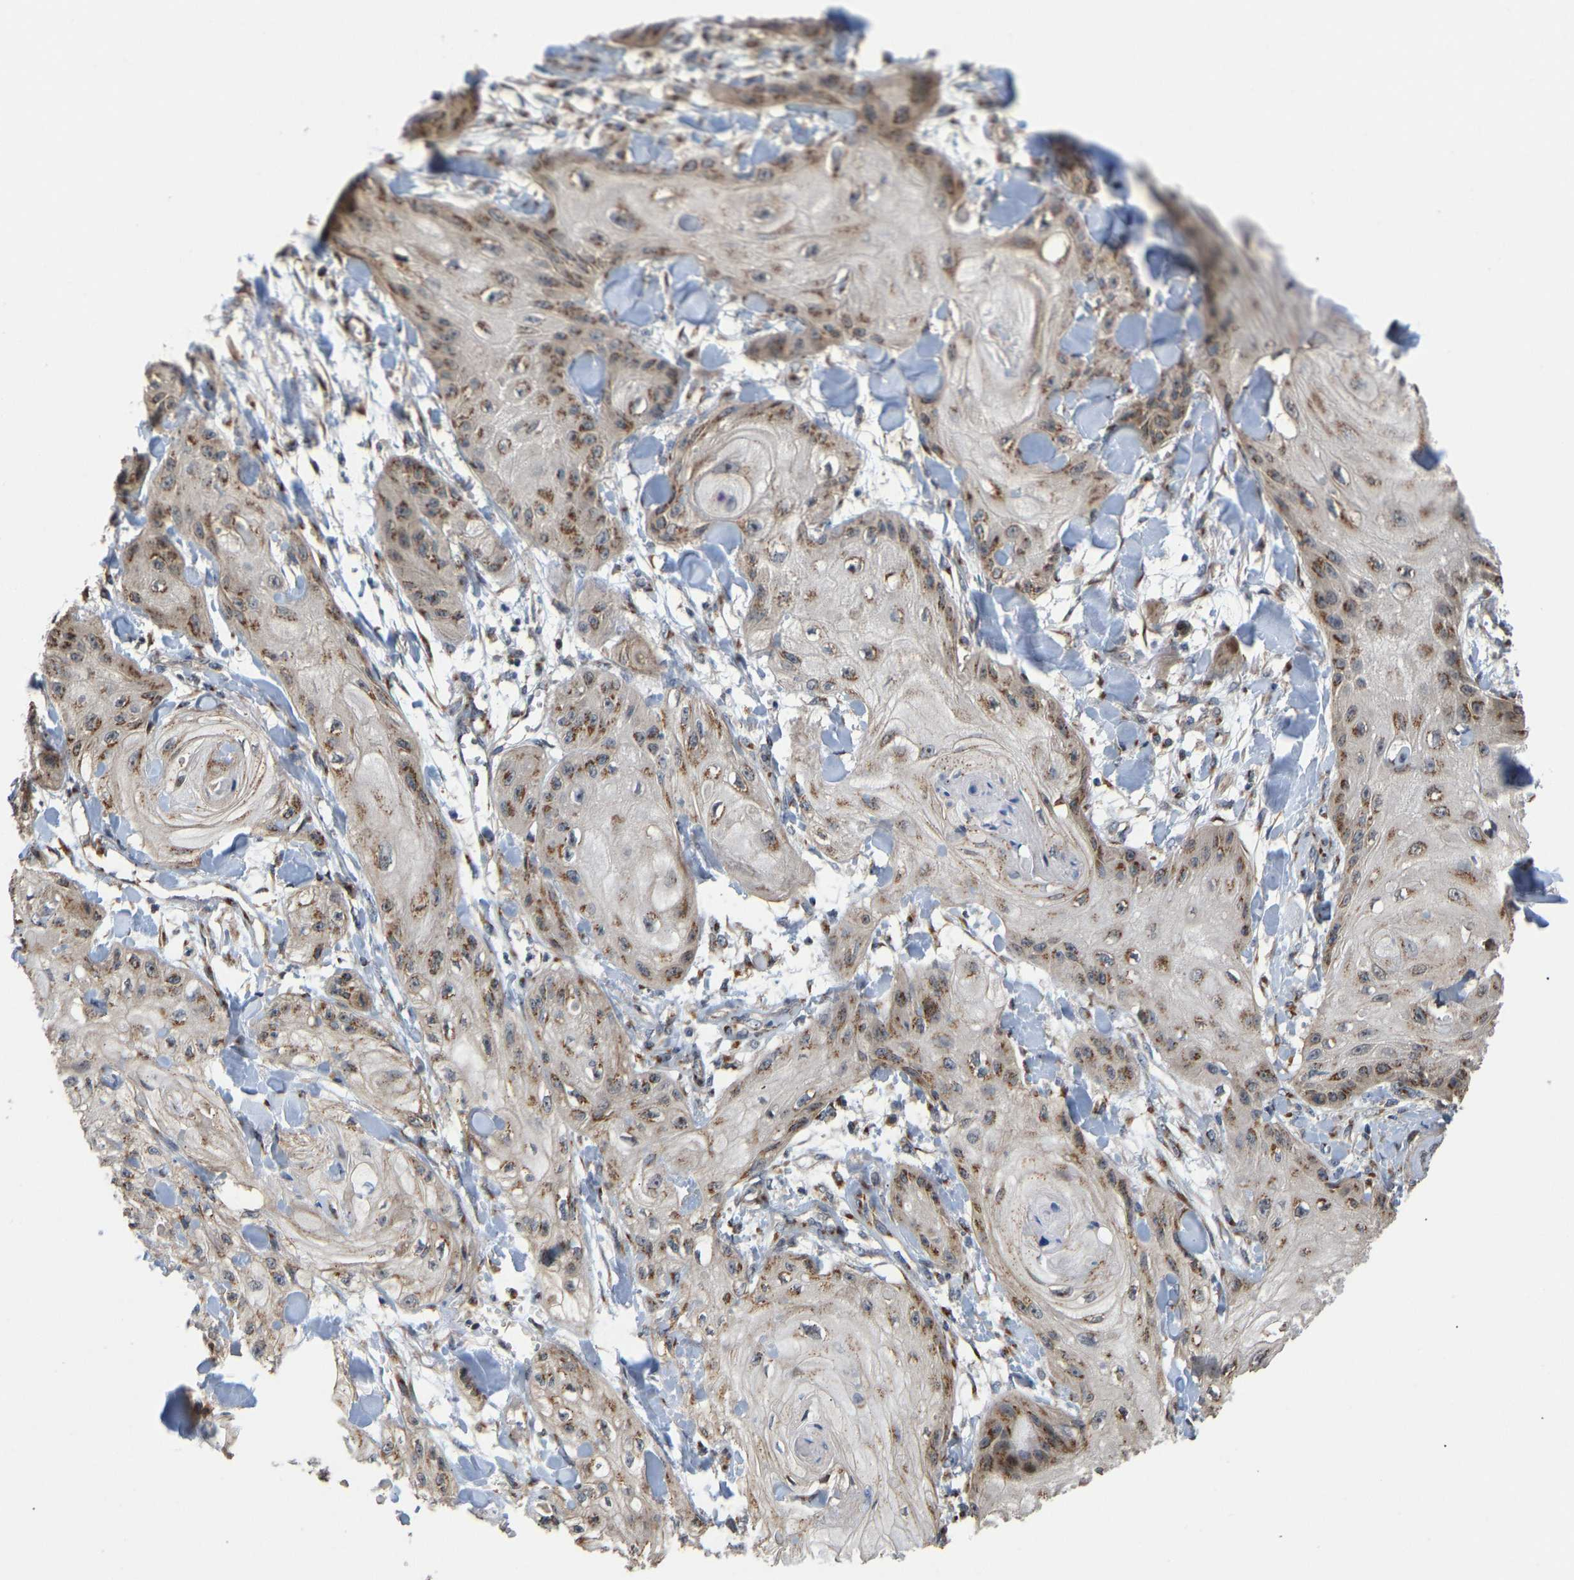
{"staining": {"intensity": "moderate", "quantity": ">75%", "location": "cytoplasmic/membranous"}, "tissue": "skin cancer", "cell_type": "Tumor cells", "image_type": "cancer", "snomed": [{"axis": "morphology", "description": "Squamous cell carcinoma, NOS"}, {"axis": "topography", "description": "Skin"}], "caption": "High-power microscopy captured an IHC image of skin cancer (squamous cell carcinoma), revealing moderate cytoplasmic/membranous staining in approximately >75% of tumor cells.", "gene": "YIPF4", "patient": {"sex": "male", "age": 74}}